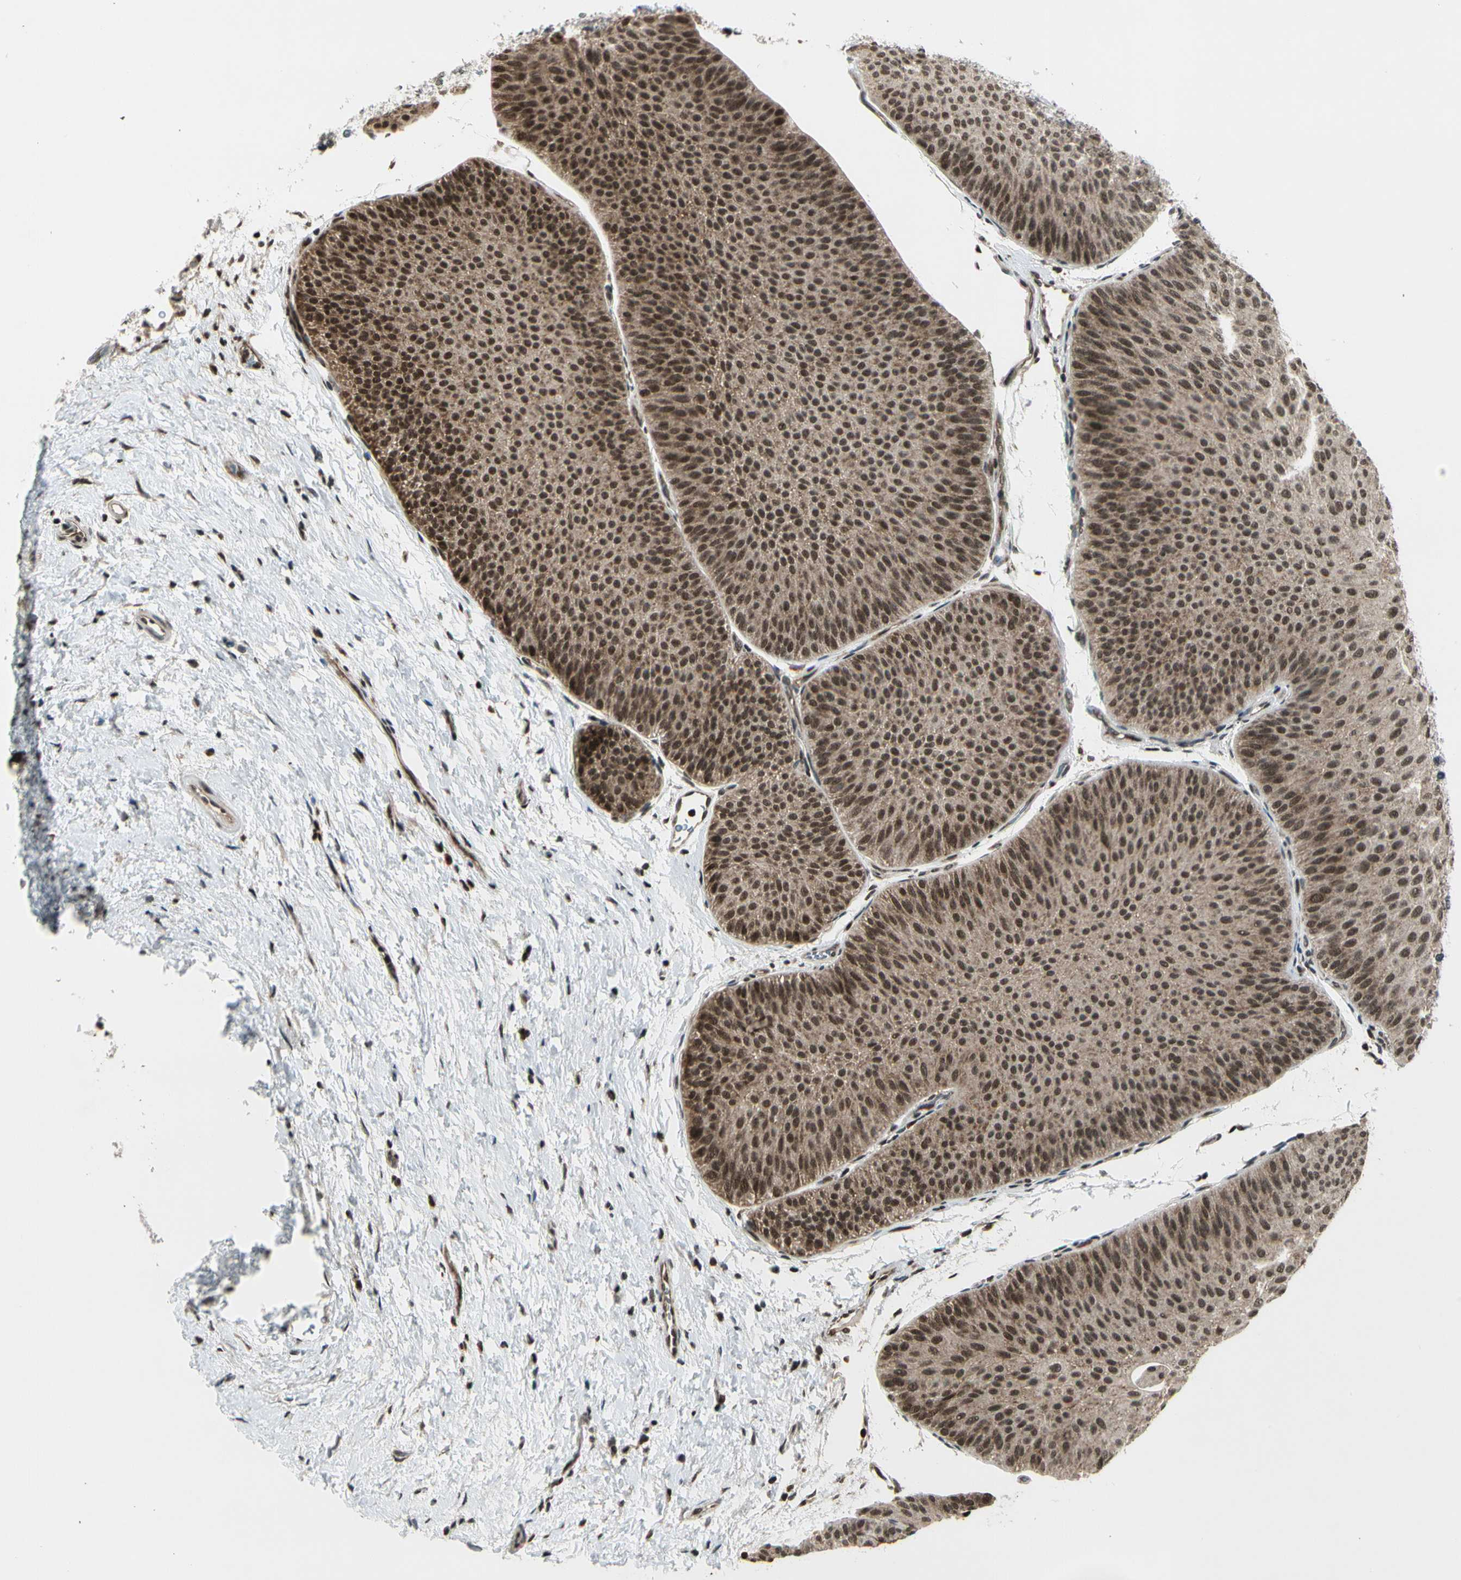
{"staining": {"intensity": "moderate", "quantity": ">75%", "location": "cytoplasmic/membranous,nuclear"}, "tissue": "urothelial cancer", "cell_type": "Tumor cells", "image_type": "cancer", "snomed": [{"axis": "morphology", "description": "Urothelial carcinoma, Low grade"}, {"axis": "topography", "description": "Urinary bladder"}], "caption": "IHC micrograph of human low-grade urothelial carcinoma stained for a protein (brown), which shows medium levels of moderate cytoplasmic/membranous and nuclear staining in approximately >75% of tumor cells.", "gene": "SMN2", "patient": {"sex": "female", "age": 60}}